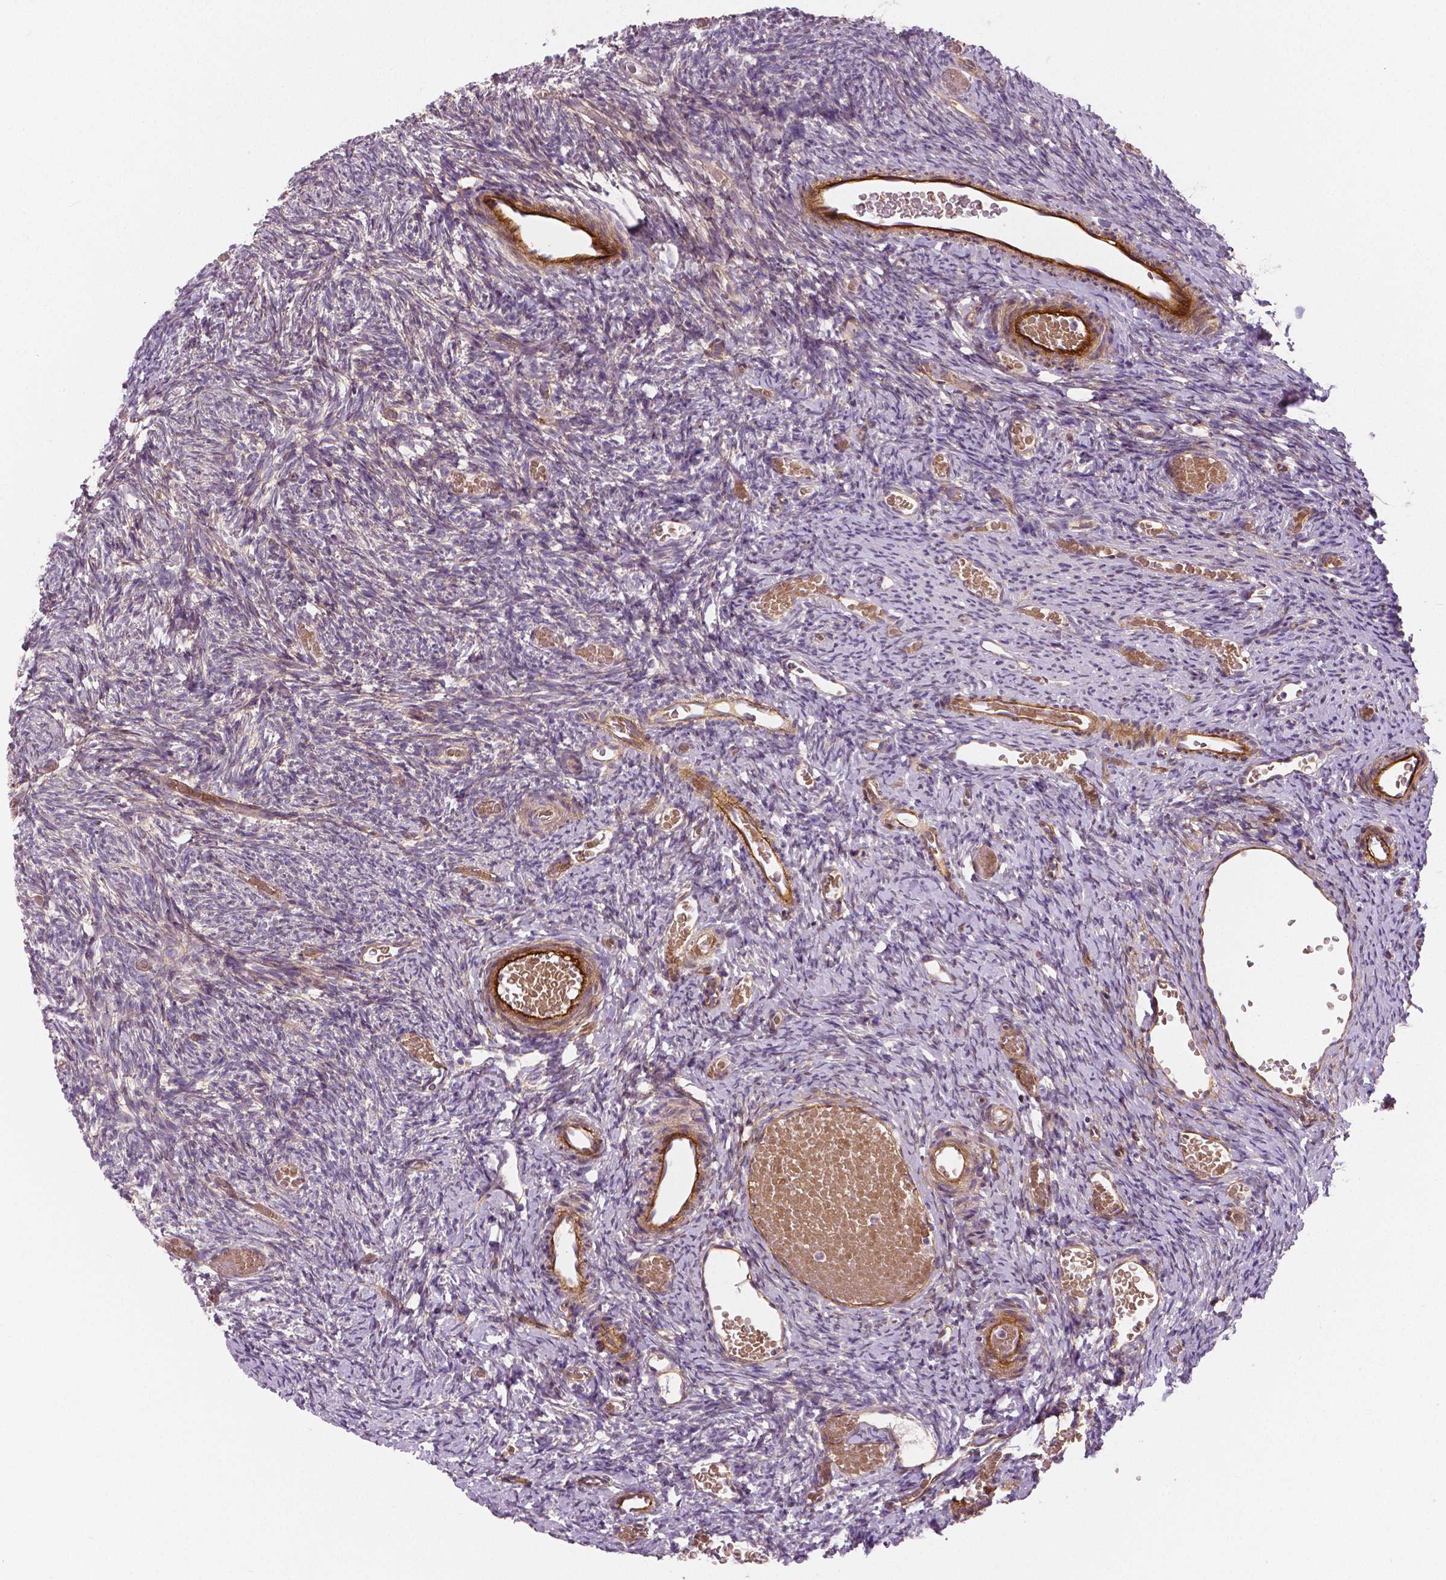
{"staining": {"intensity": "weak", "quantity": "<25%", "location": "cytoplasmic/membranous"}, "tissue": "ovary", "cell_type": "Follicle cells", "image_type": "normal", "snomed": [{"axis": "morphology", "description": "Normal tissue, NOS"}, {"axis": "topography", "description": "Ovary"}], "caption": "Follicle cells show no significant protein expression in unremarkable ovary.", "gene": "FLT1", "patient": {"sex": "female", "age": 39}}